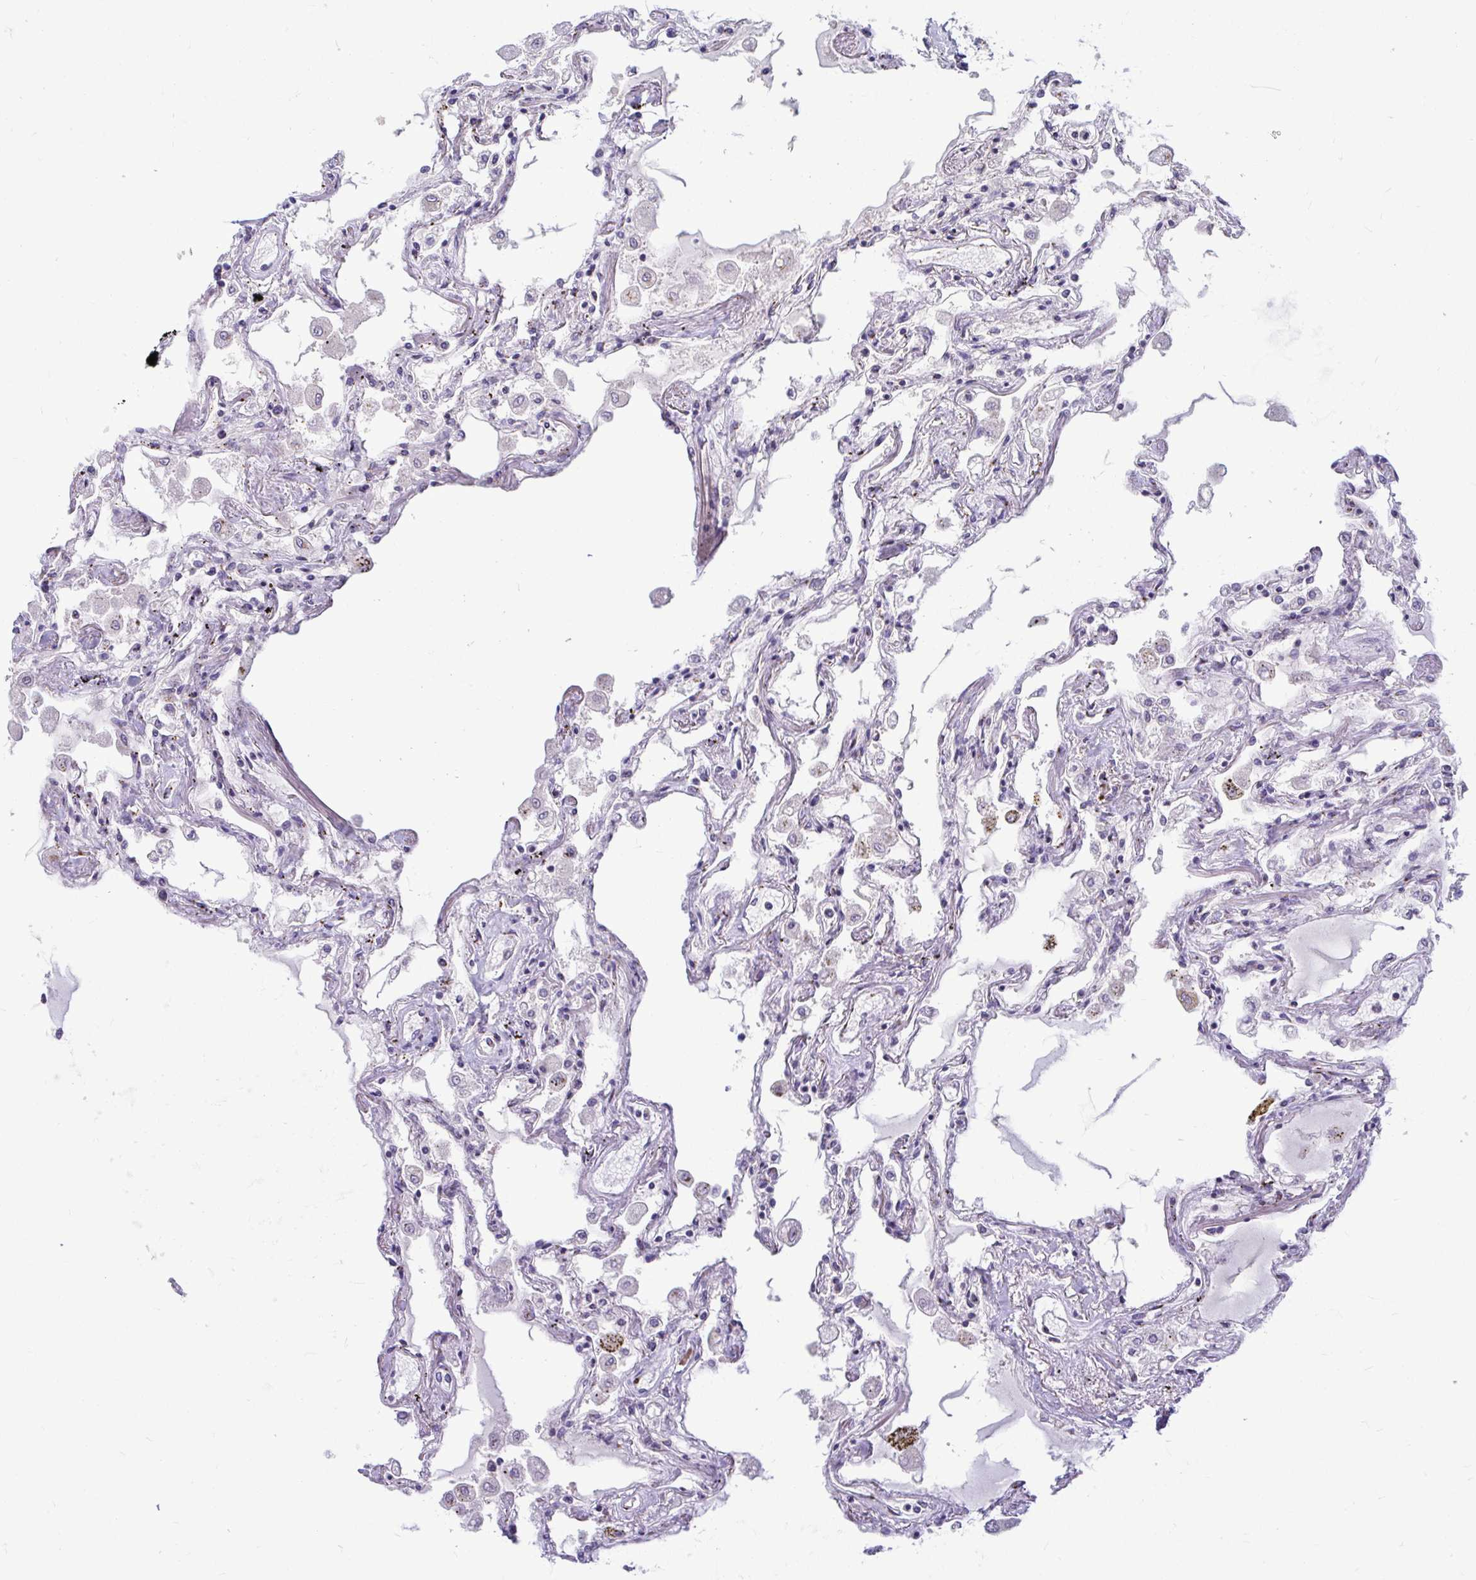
{"staining": {"intensity": "negative", "quantity": "none", "location": "none"}, "tissue": "lung", "cell_type": "Alveolar cells", "image_type": "normal", "snomed": [{"axis": "morphology", "description": "Normal tissue, NOS"}, {"axis": "morphology", "description": "Adenocarcinoma, NOS"}, {"axis": "topography", "description": "Cartilage tissue"}, {"axis": "topography", "description": "Lung"}], "caption": "Human lung stained for a protein using IHC reveals no expression in alveolar cells.", "gene": "DTX4", "patient": {"sex": "female", "age": 67}}